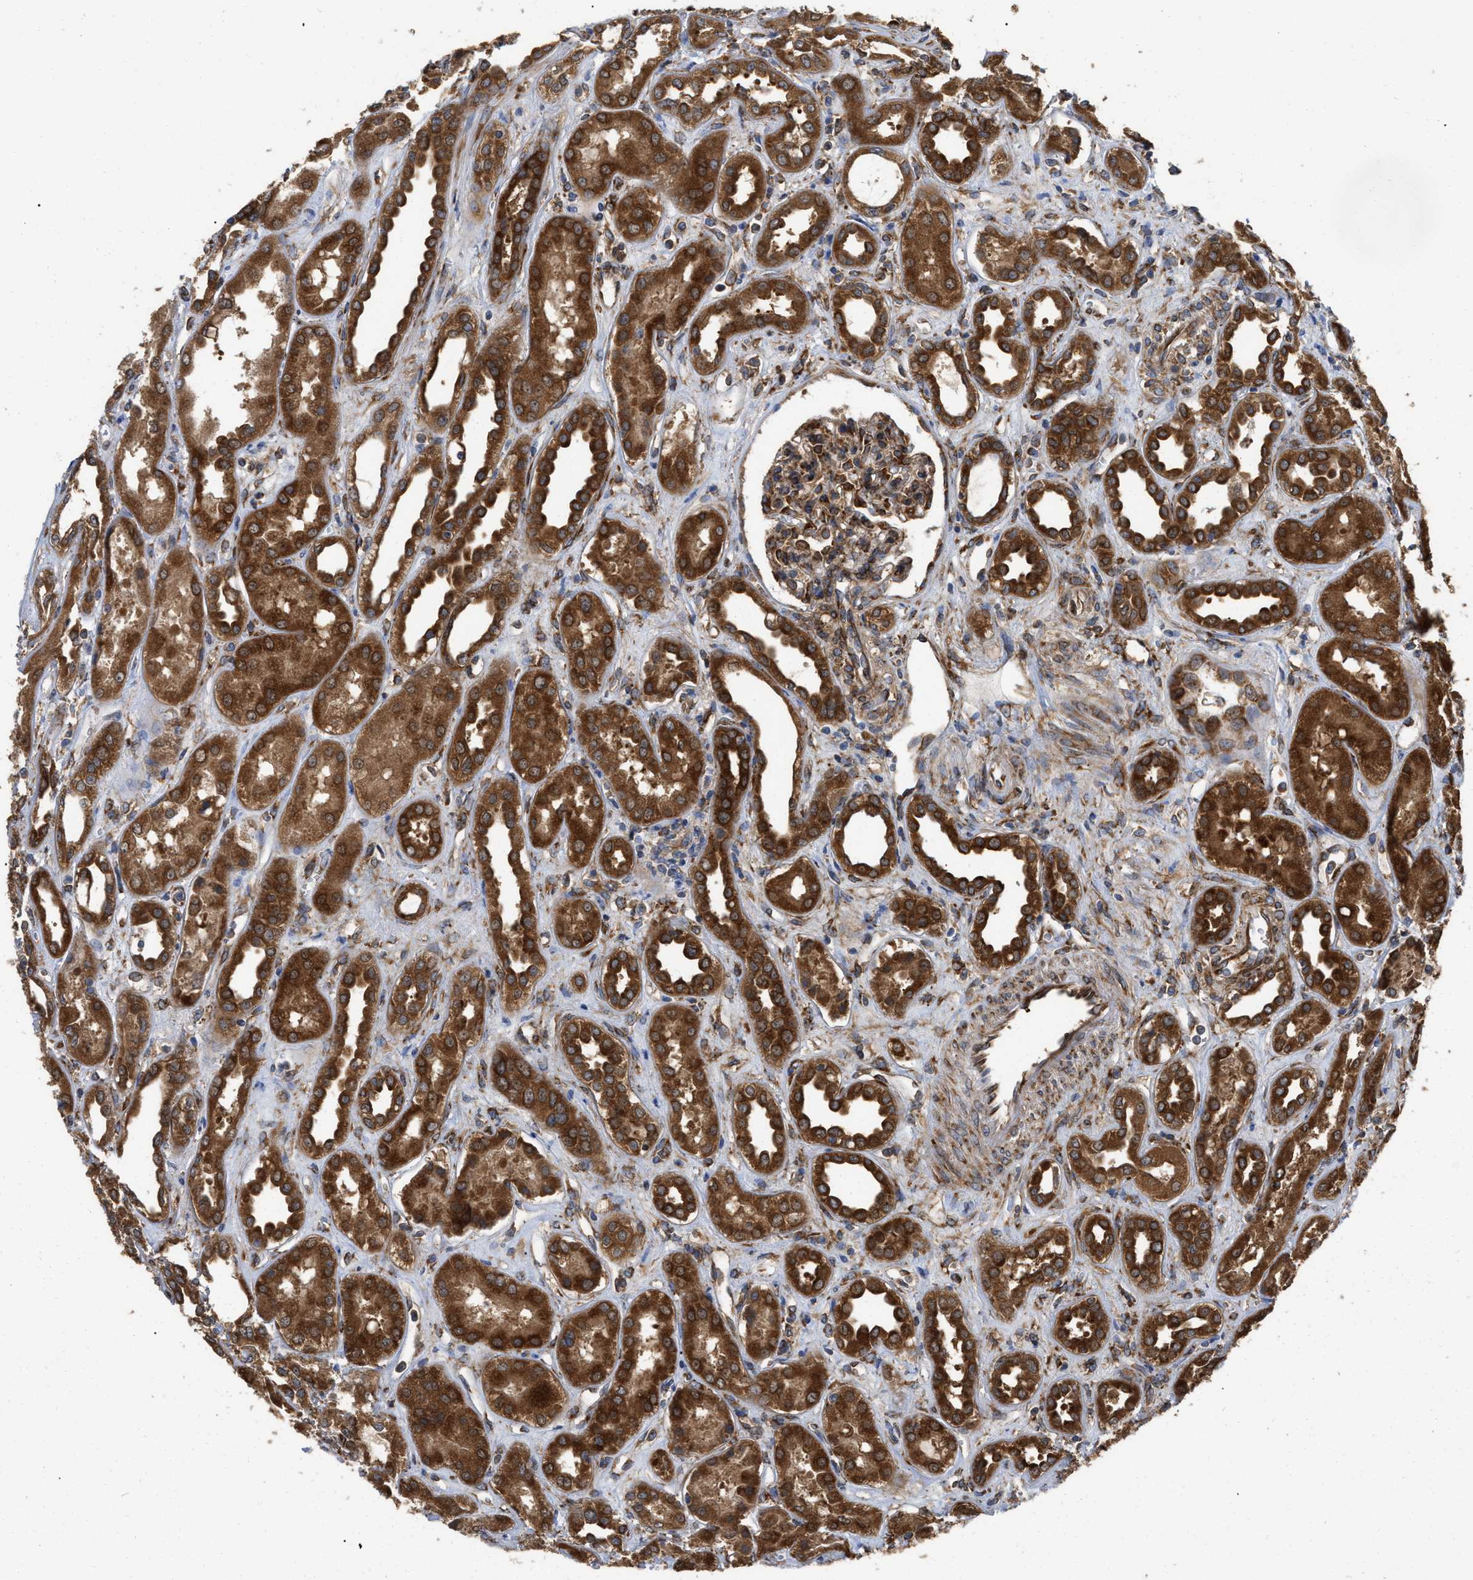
{"staining": {"intensity": "moderate", "quantity": ">75%", "location": "cytoplasmic/membranous"}, "tissue": "kidney", "cell_type": "Cells in glomeruli", "image_type": "normal", "snomed": [{"axis": "morphology", "description": "Normal tissue, NOS"}, {"axis": "topography", "description": "Kidney"}], "caption": "Kidney stained with DAB immunohistochemistry (IHC) reveals medium levels of moderate cytoplasmic/membranous staining in approximately >75% of cells in glomeruli.", "gene": "FAM120A", "patient": {"sex": "male", "age": 59}}